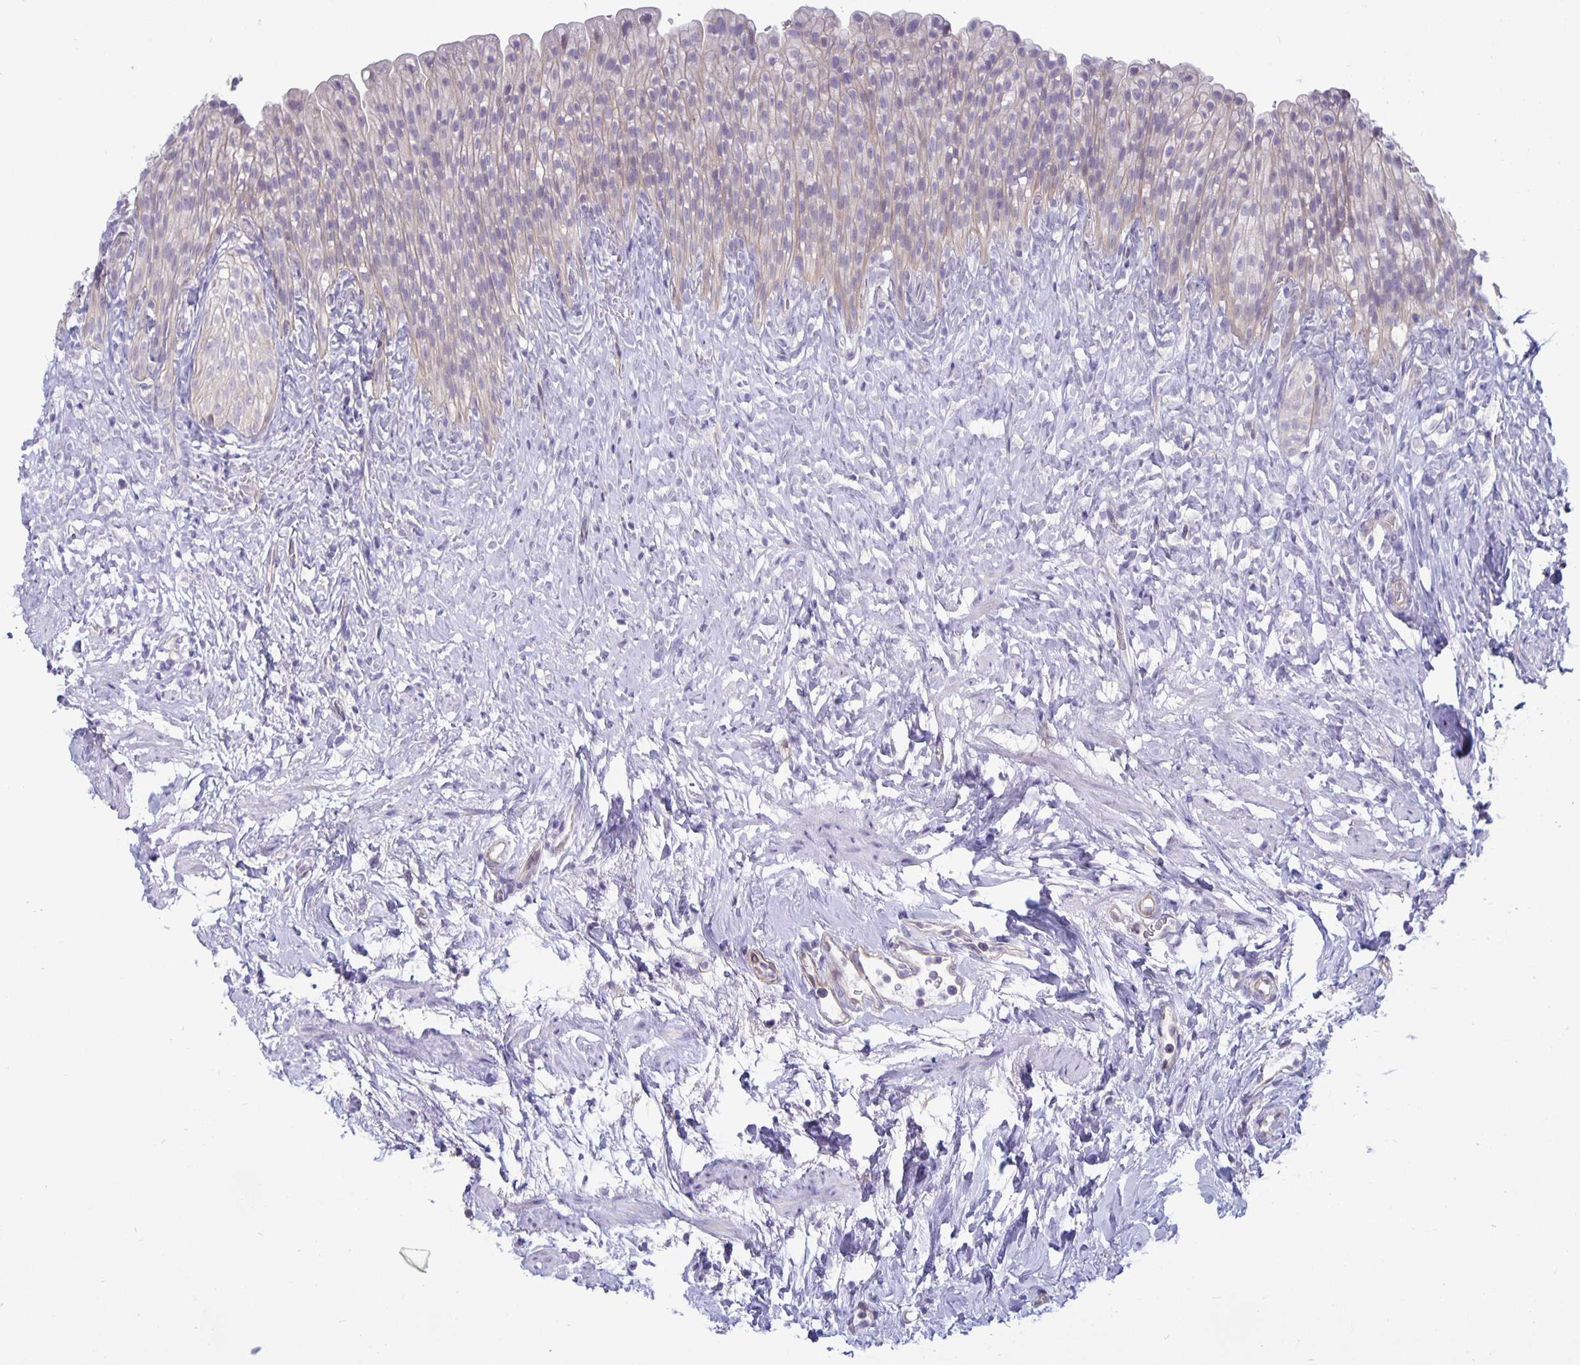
{"staining": {"intensity": "weak", "quantity": "25%-75%", "location": "cytoplasmic/membranous"}, "tissue": "urinary bladder", "cell_type": "Urothelial cells", "image_type": "normal", "snomed": [{"axis": "morphology", "description": "Normal tissue, NOS"}, {"axis": "topography", "description": "Urinary bladder"}, {"axis": "topography", "description": "Prostate"}], "caption": "High-power microscopy captured an IHC image of normal urinary bladder, revealing weak cytoplasmic/membranous positivity in about 25%-75% of urothelial cells. The staining is performed using DAB (3,3'-diaminobenzidine) brown chromogen to label protein expression. The nuclei are counter-stained blue using hematoxylin.", "gene": "PLCB3", "patient": {"sex": "male", "age": 76}}